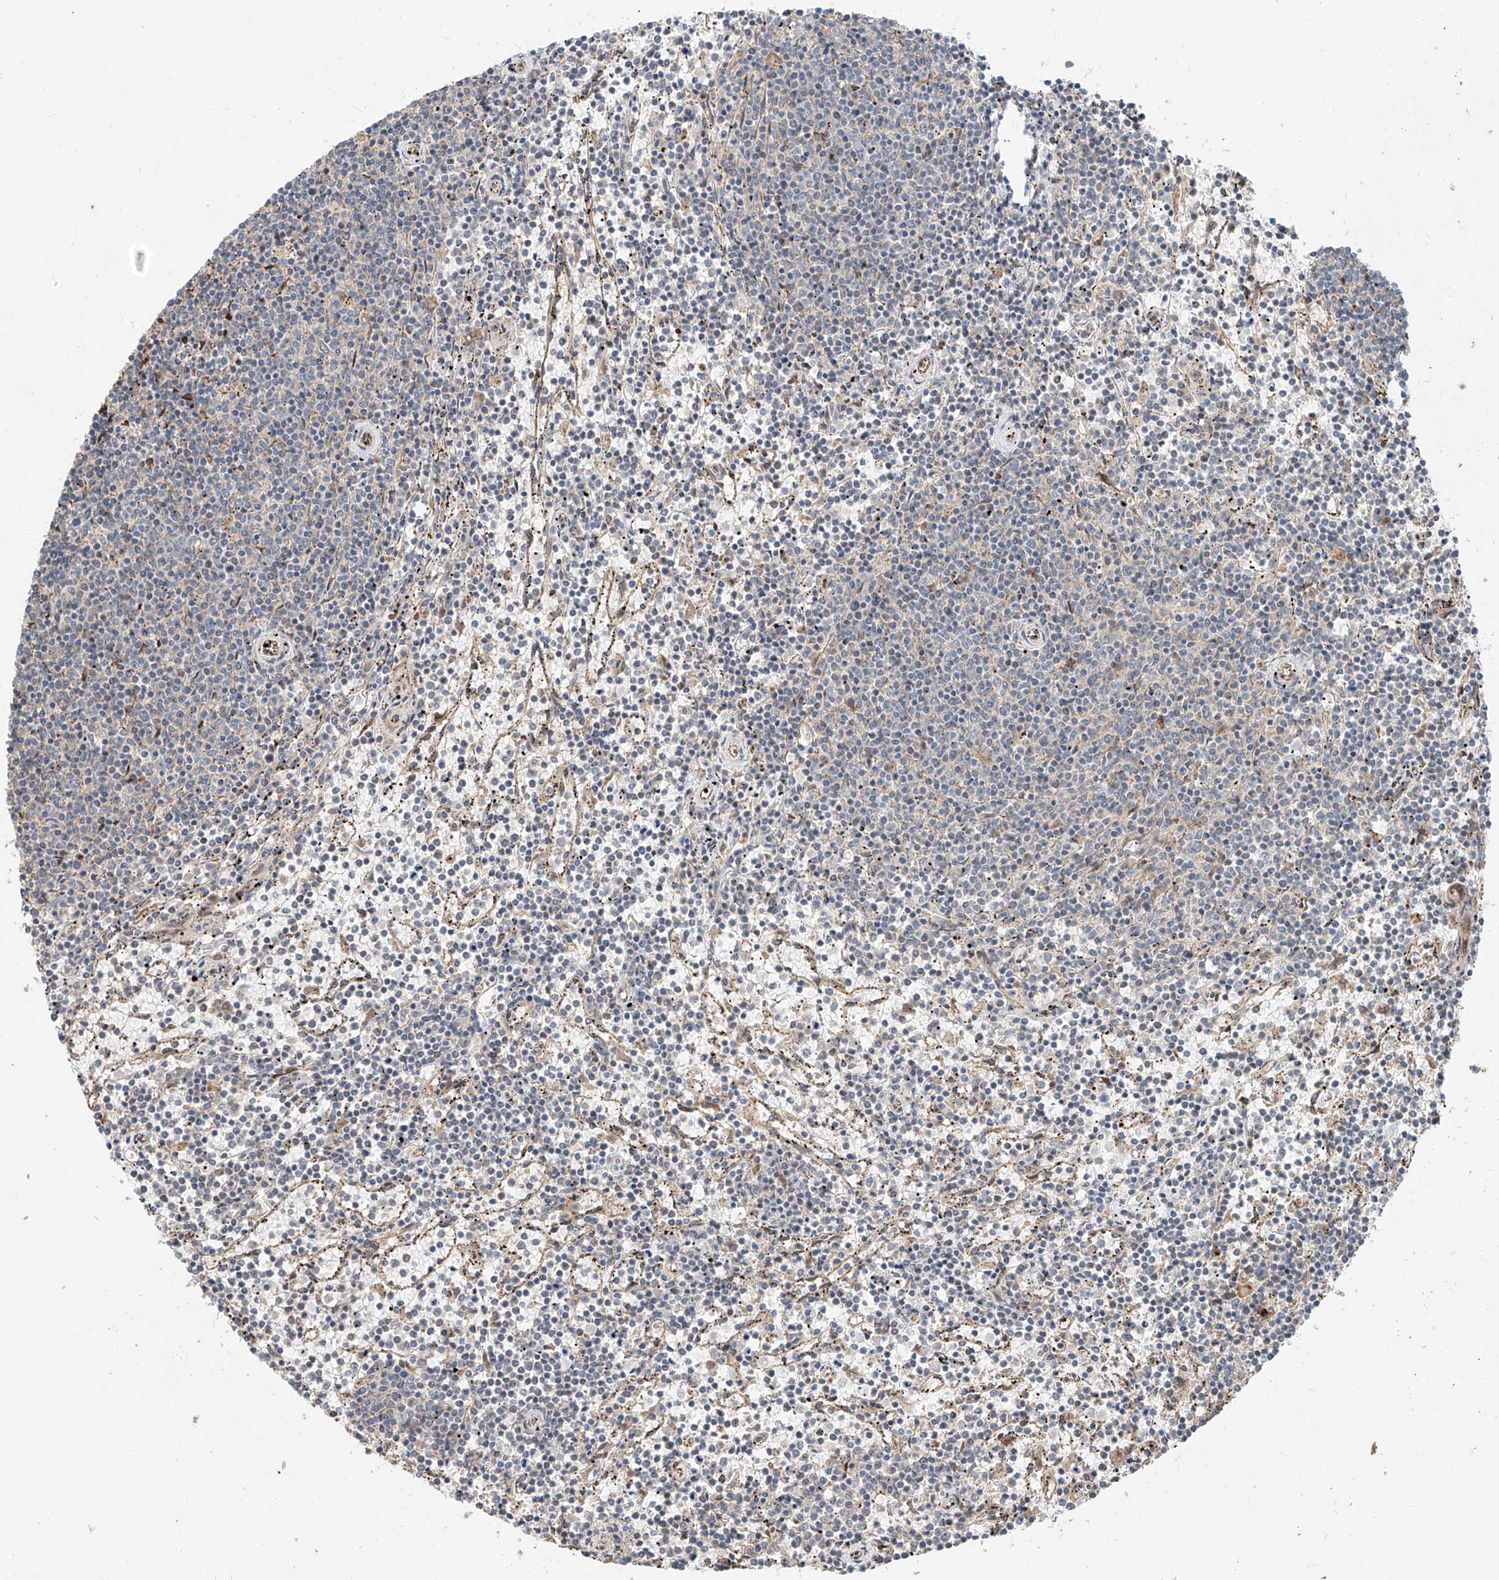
{"staining": {"intensity": "negative", "quantity": "none", "location": "none"}, "tissue": "lymphoma", "cell_type": "Tumor cells", "image_type": "cancer", "snomed": [{"axis": "morphology", "description": "Malignant lymphoma, non-Hodgkin's type, Low grade"}, {"axis": "topography", "description": "Spleen"}], "caption": "An image of low-grade malignant lymphoma, non-Hodgkin's type stained for a protein shows no brown staining in tumor cells. Brightfield microscopy of immunohistochemistry (IHC) stained with DAB (brown) and hematoxylin (blue), captured at high magnification.", "gene": "STX19", "patient": {"sex": "female", "age": 50}}